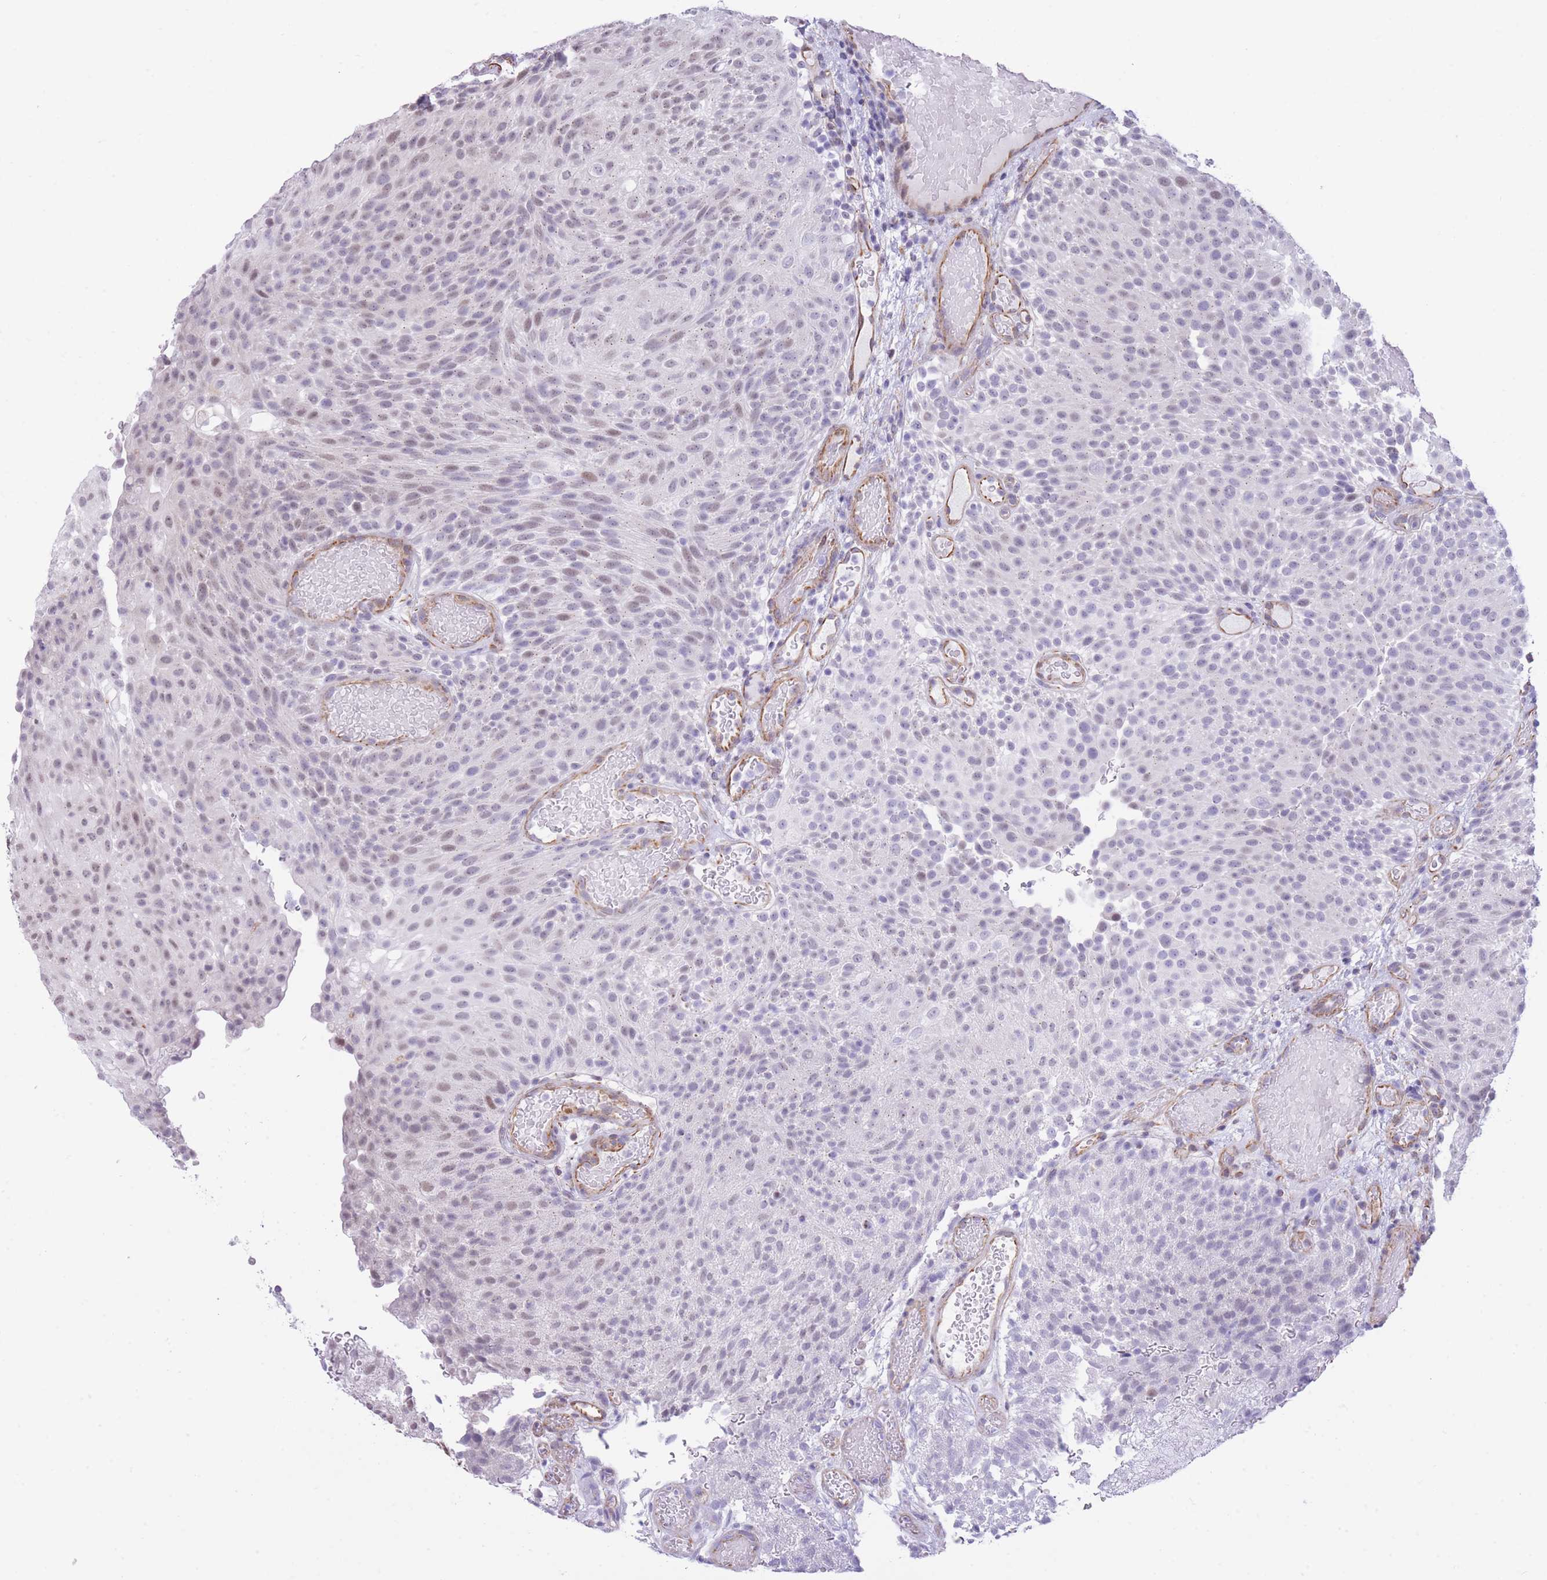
{"staining": {"intensity": "weak", "quantity": "<25%", "location": "nuclear"}, "tissue": "urothelial cancer", "cell_type": "Tumor cells", "image_type": "cancer", "snomed": [{"axis": "morphology", "description": "Urothelial carcinoma, Low grade"}, {"axis": "topography", "description": "Urinary bladder"}], "caption": "Tumor cells are negative for protein expression in human urothelial carcinoma (low-grade).", "gene": "PSG8", "patient": {"sex": "male", "age": 78}}